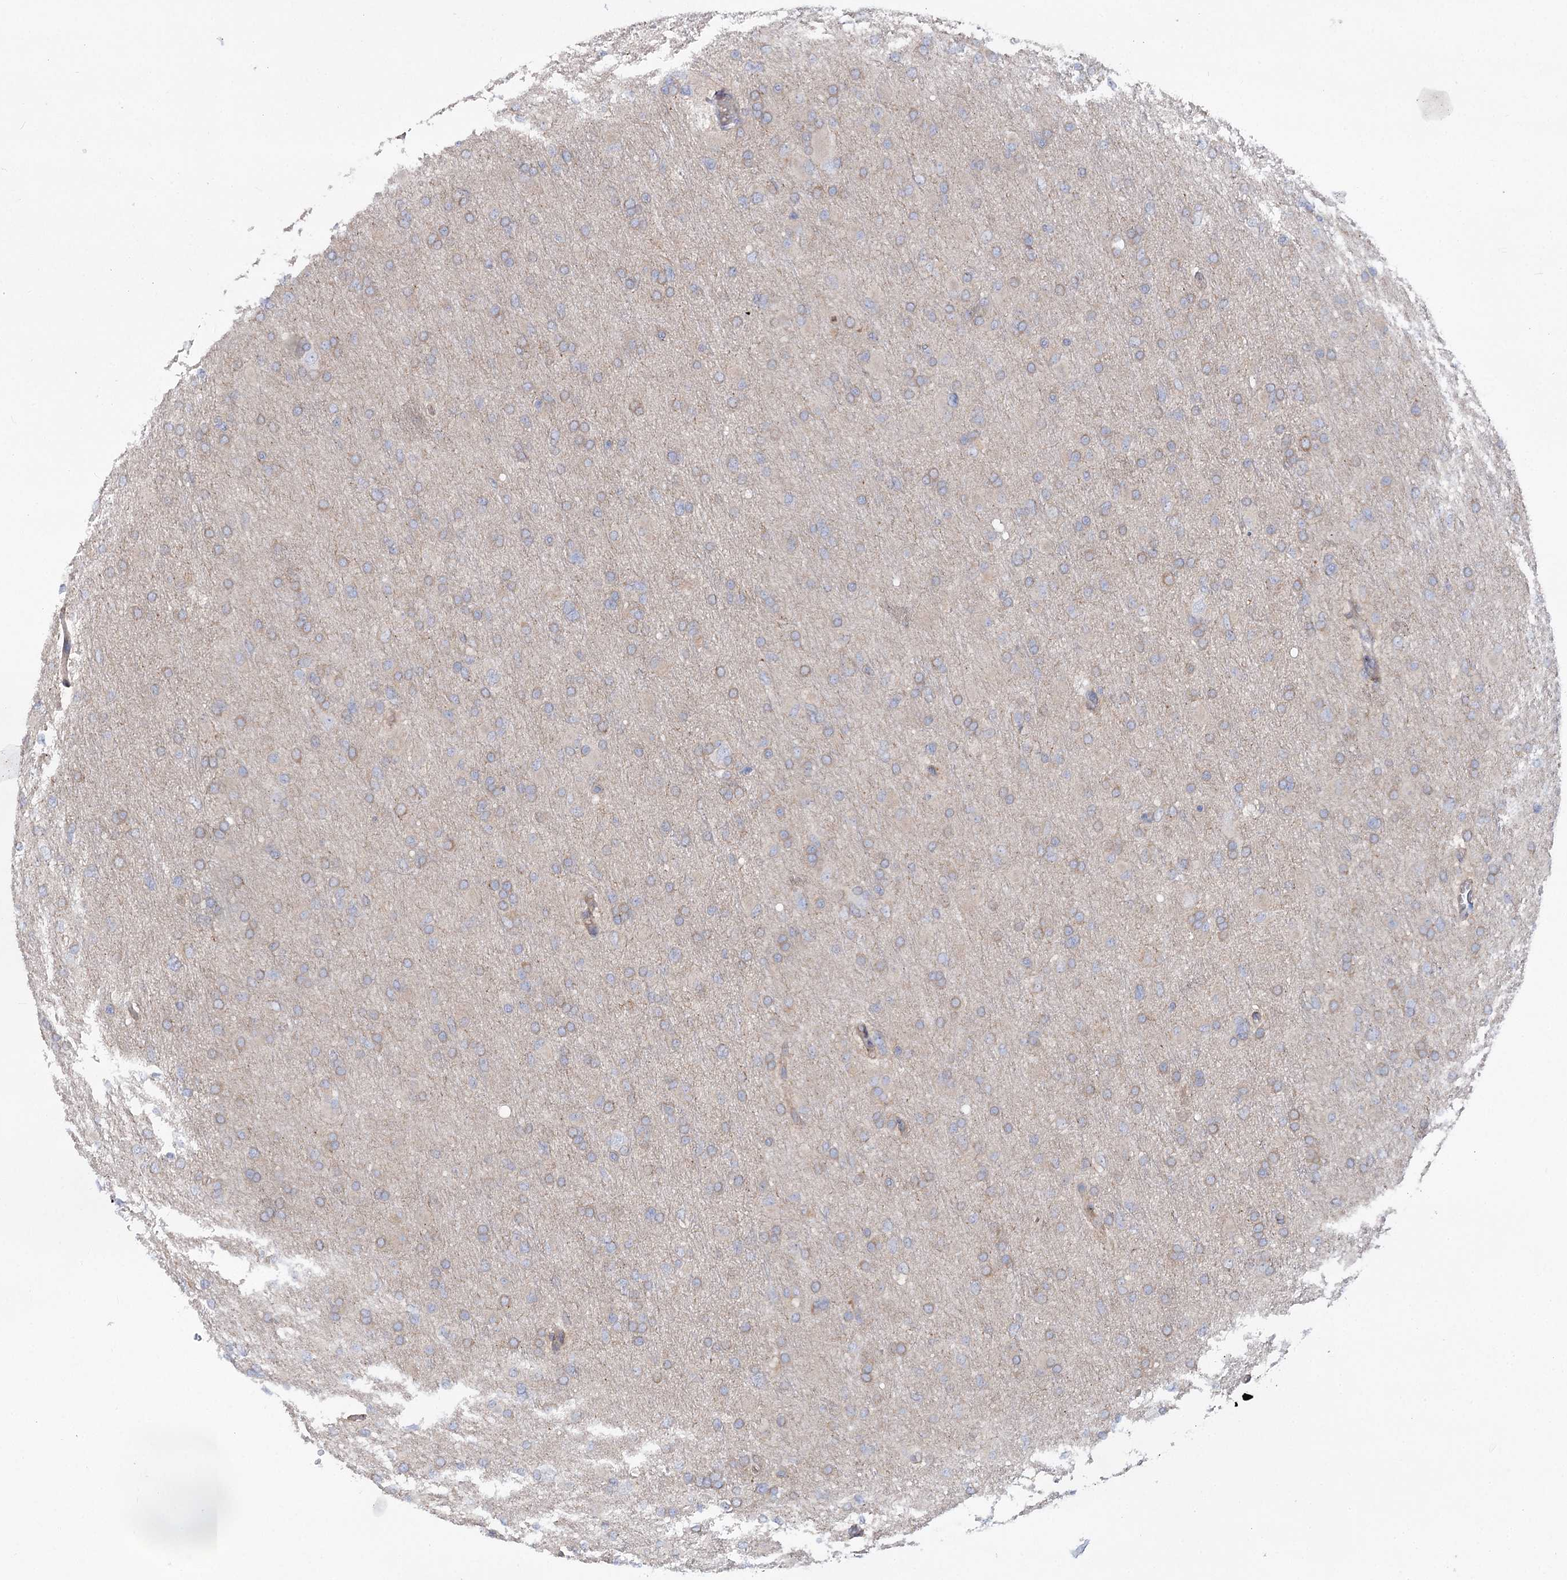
{"staining": {"intensity": "weak", "quantity": "<25%", "location": "cytoplasmic/membranous"}, "tissue": "glioma", "cell_type": "Tumor cells", "image_type": "cancer", "snomed": [{"axis": "morphology", "description": "Glioma, malignant, High grade"}, {"axis": "topography", "description": "Cerebral cortex"}], "caption": "IHC of malignant glioma (high-grade) demonstrates no positivity in tumor cells.", "gene": "SCN11A", "patient": {"sex": "female", "age": 36}}